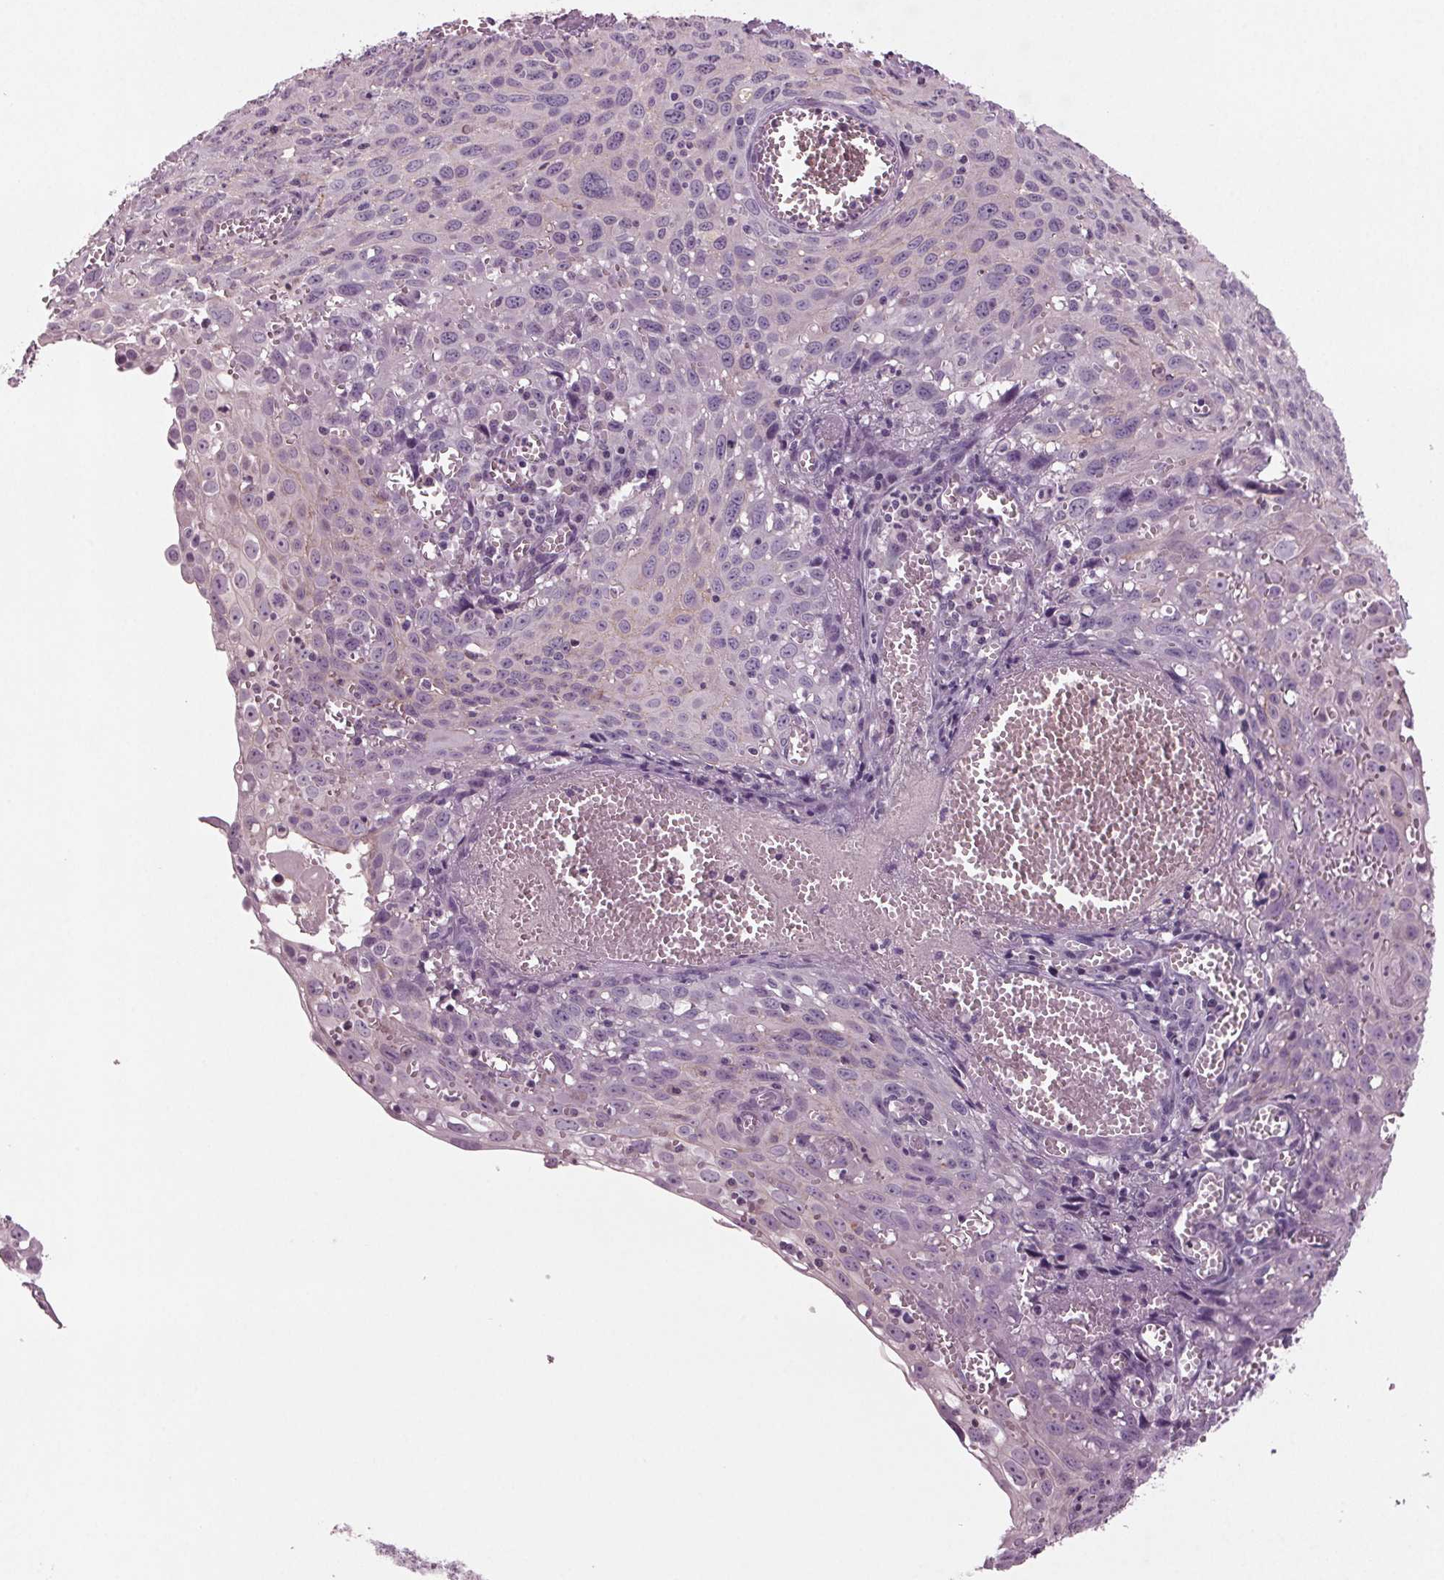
{"staining": {"intensity": "negative", "quantity": "none", "location": "none"}, "tissue": "cervical cancer", "cell_type": "Tumor cells", "image_type": "cancer", "snomed": [{"axis": "morphology", "description": "Squamous cell carcinoma, NOS"}, {"axis": "topography", "description": "Cervix"}], "caption": "An IHC image of cervical cancer (squamous cell carcinoma) is shown. There is no staining in tumor cells of cervical cancer (squamous cell carcinoma).", "gene": "BHLHE22", "patient": {"sex": "female", "age": 38}}